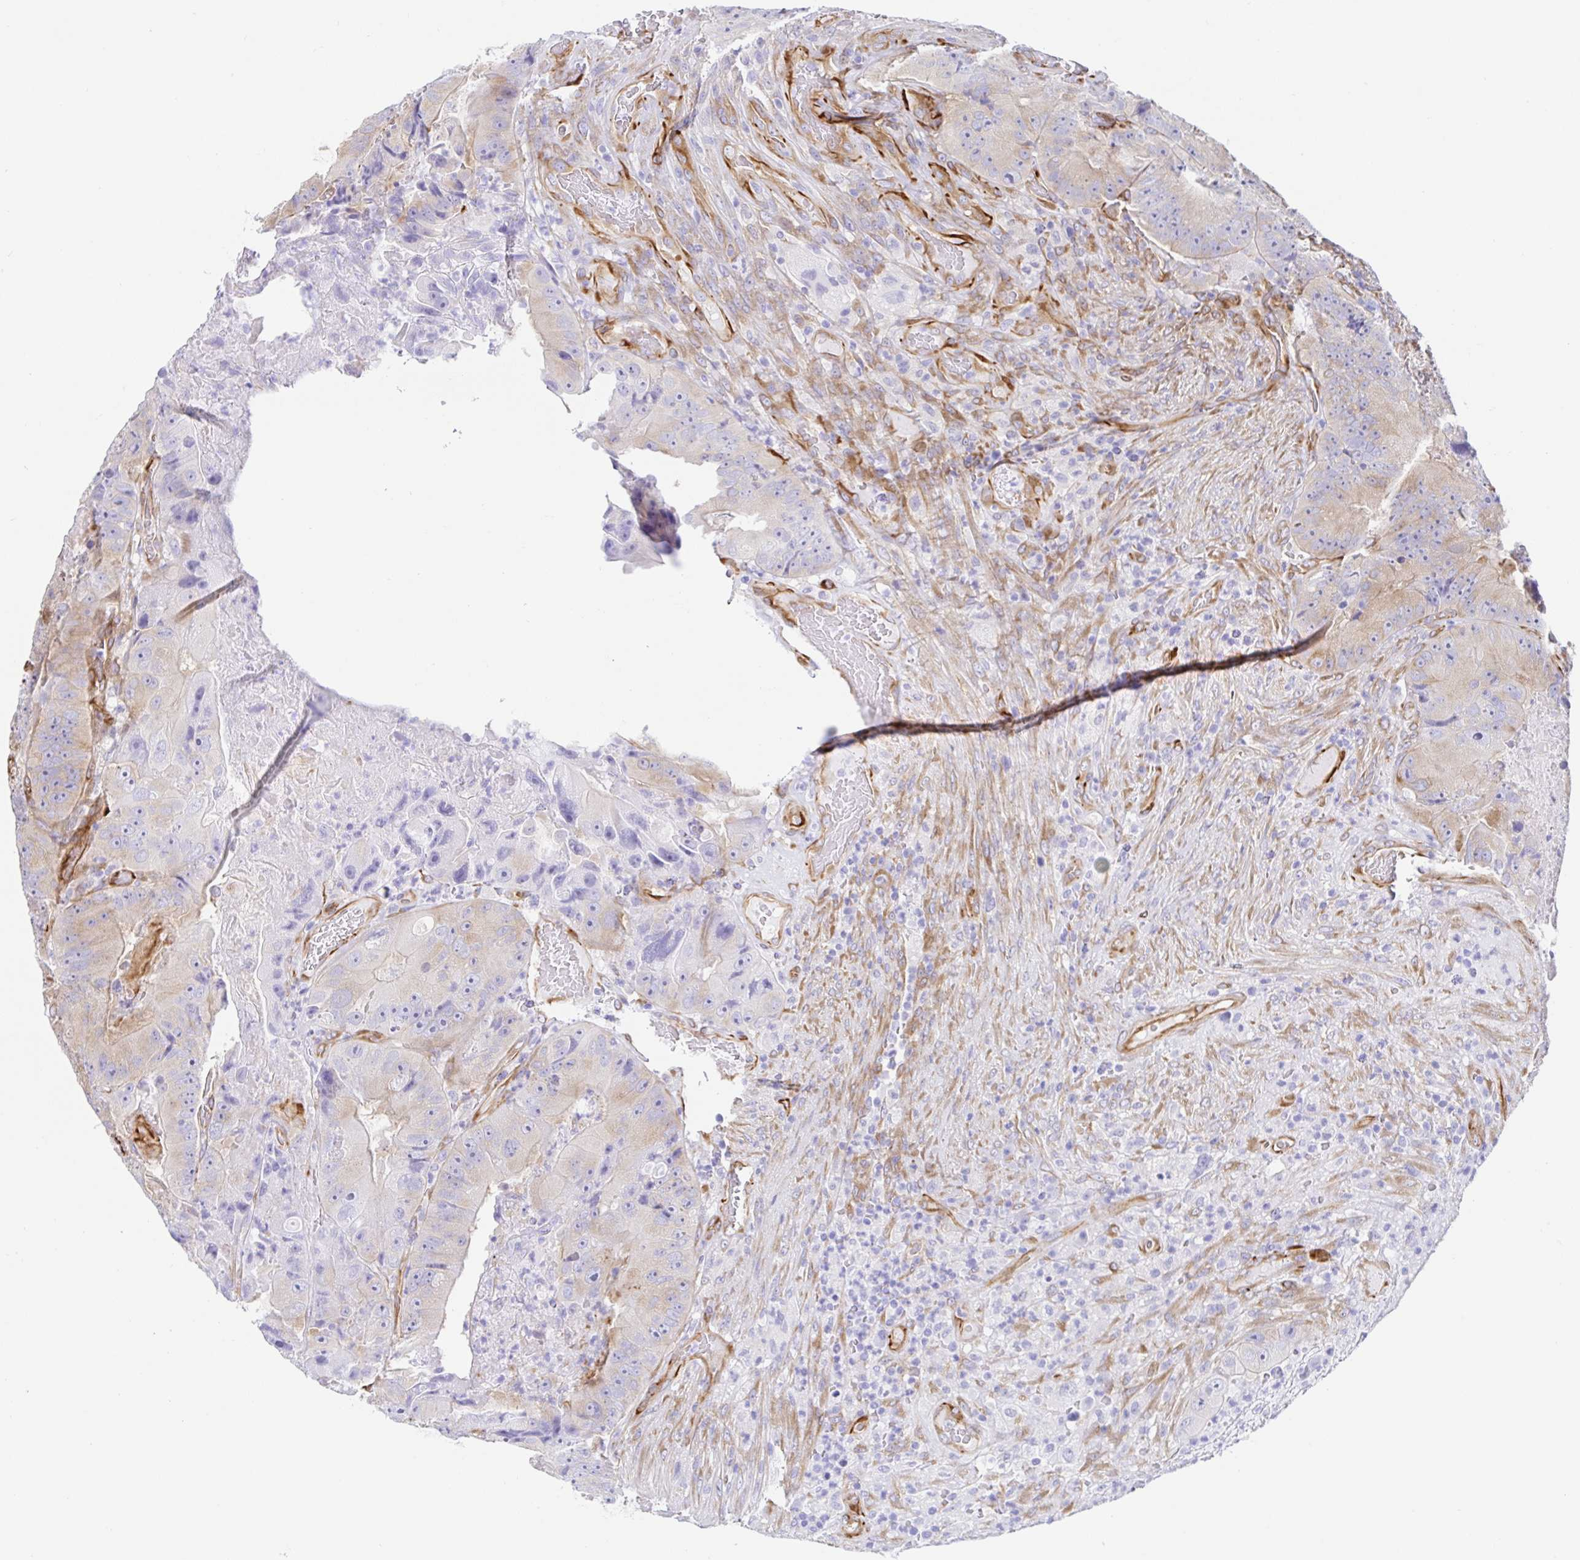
{"staining": {"intensity": "weak", "quantity": "25%-75%", "location": "cytoplasmic/membranous"}, "tissue": "colorectal cancer", "cell_type": "Tumor cells", "image_type": "cancer", "snomed": [{"axis": "morphology", "description": "Adenocarcinoma, NOS"}, {"axis": "topography", "description": "Colon"}], "caption": "IHC image of colorectal cancer (adenocarcinoma) stained for a protein (brown), which displays low levels of weak cytoplasmic/membranous expression in approximately 25%-75% of tumor cells.", "gene": "DOCK1", "patient": {"sex": "female", "age": 86}}